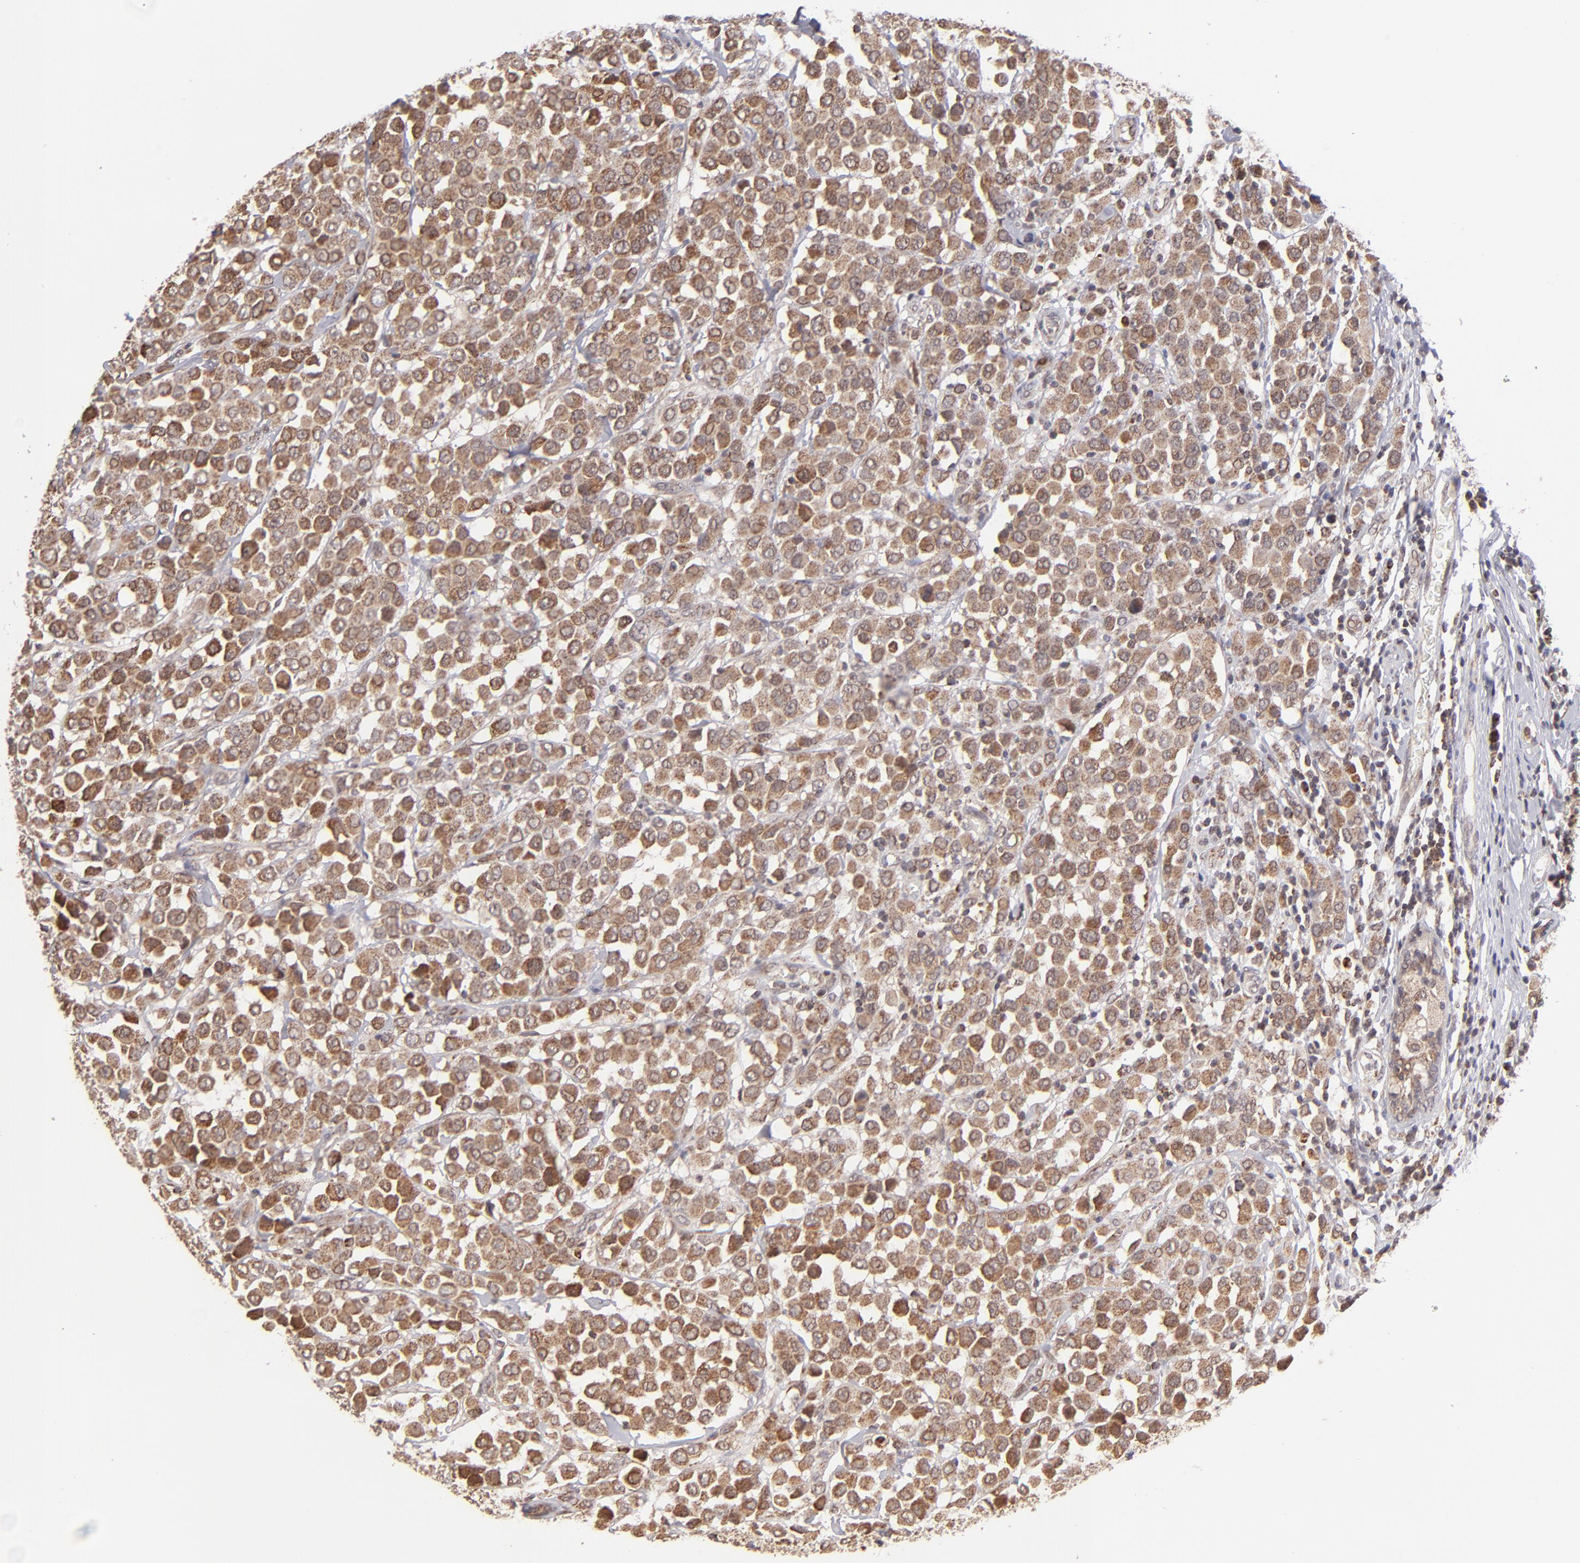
{"staining": {"intensity": "moderate", "quantity": ">75%", "location": "cytoplasmic/membranous"}, "tissue": "breast cancer", "cell_type": "Tumor cells", "image_type": "cancer", "snomed": [{"axis": "morphology", "description": "Duct carcinoma"}, {"axis": "topography", "description": "Breast"}], "caption": "About >75% of tumor cells in human breast intraductal carcinoma reveal moderate cytoplasmic/membranous protein positivity as visualized by brown immunohistochemical staining.", "gene": "SLC15A1", "patient": {"sex": "female", "age": 61}}